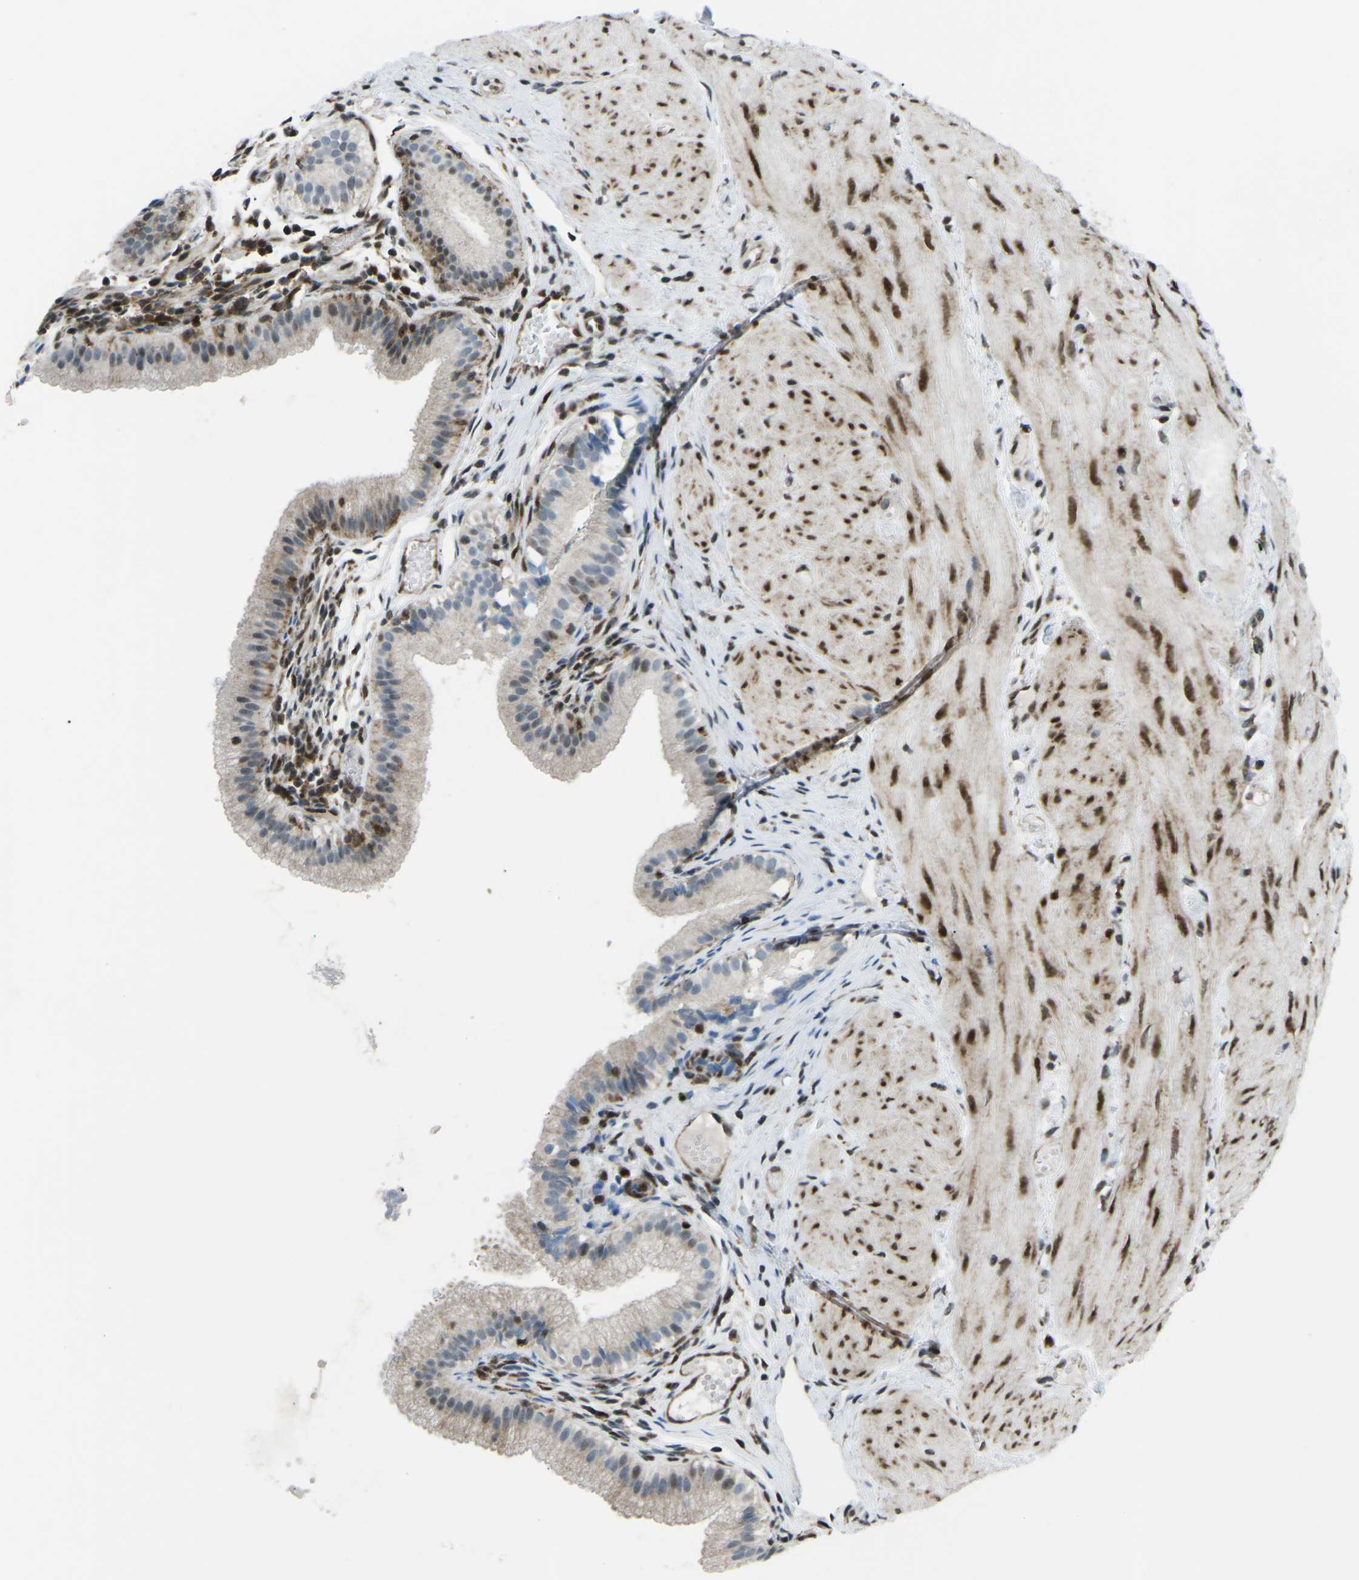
{"staining": {"intensity": "moderate", "quantity": "<25%", "location": "nuclear"}, "tissue": "gallbladder", "cell_type": "Glandular cells", "image_type": "normal", "snomed": [{"axis": "morphology", "description": "Normal tissue, NOS"}, {"axis": "topography", "description": "Gallbladder"}], "caption": "This photomicrograph exhibits IHC staining of normal gallbladder, with low moderate nuclear expression in approximately <25% of glandular cells.", "gene": "MBNL1", "patient": {"sex": "female", "age": 26}}